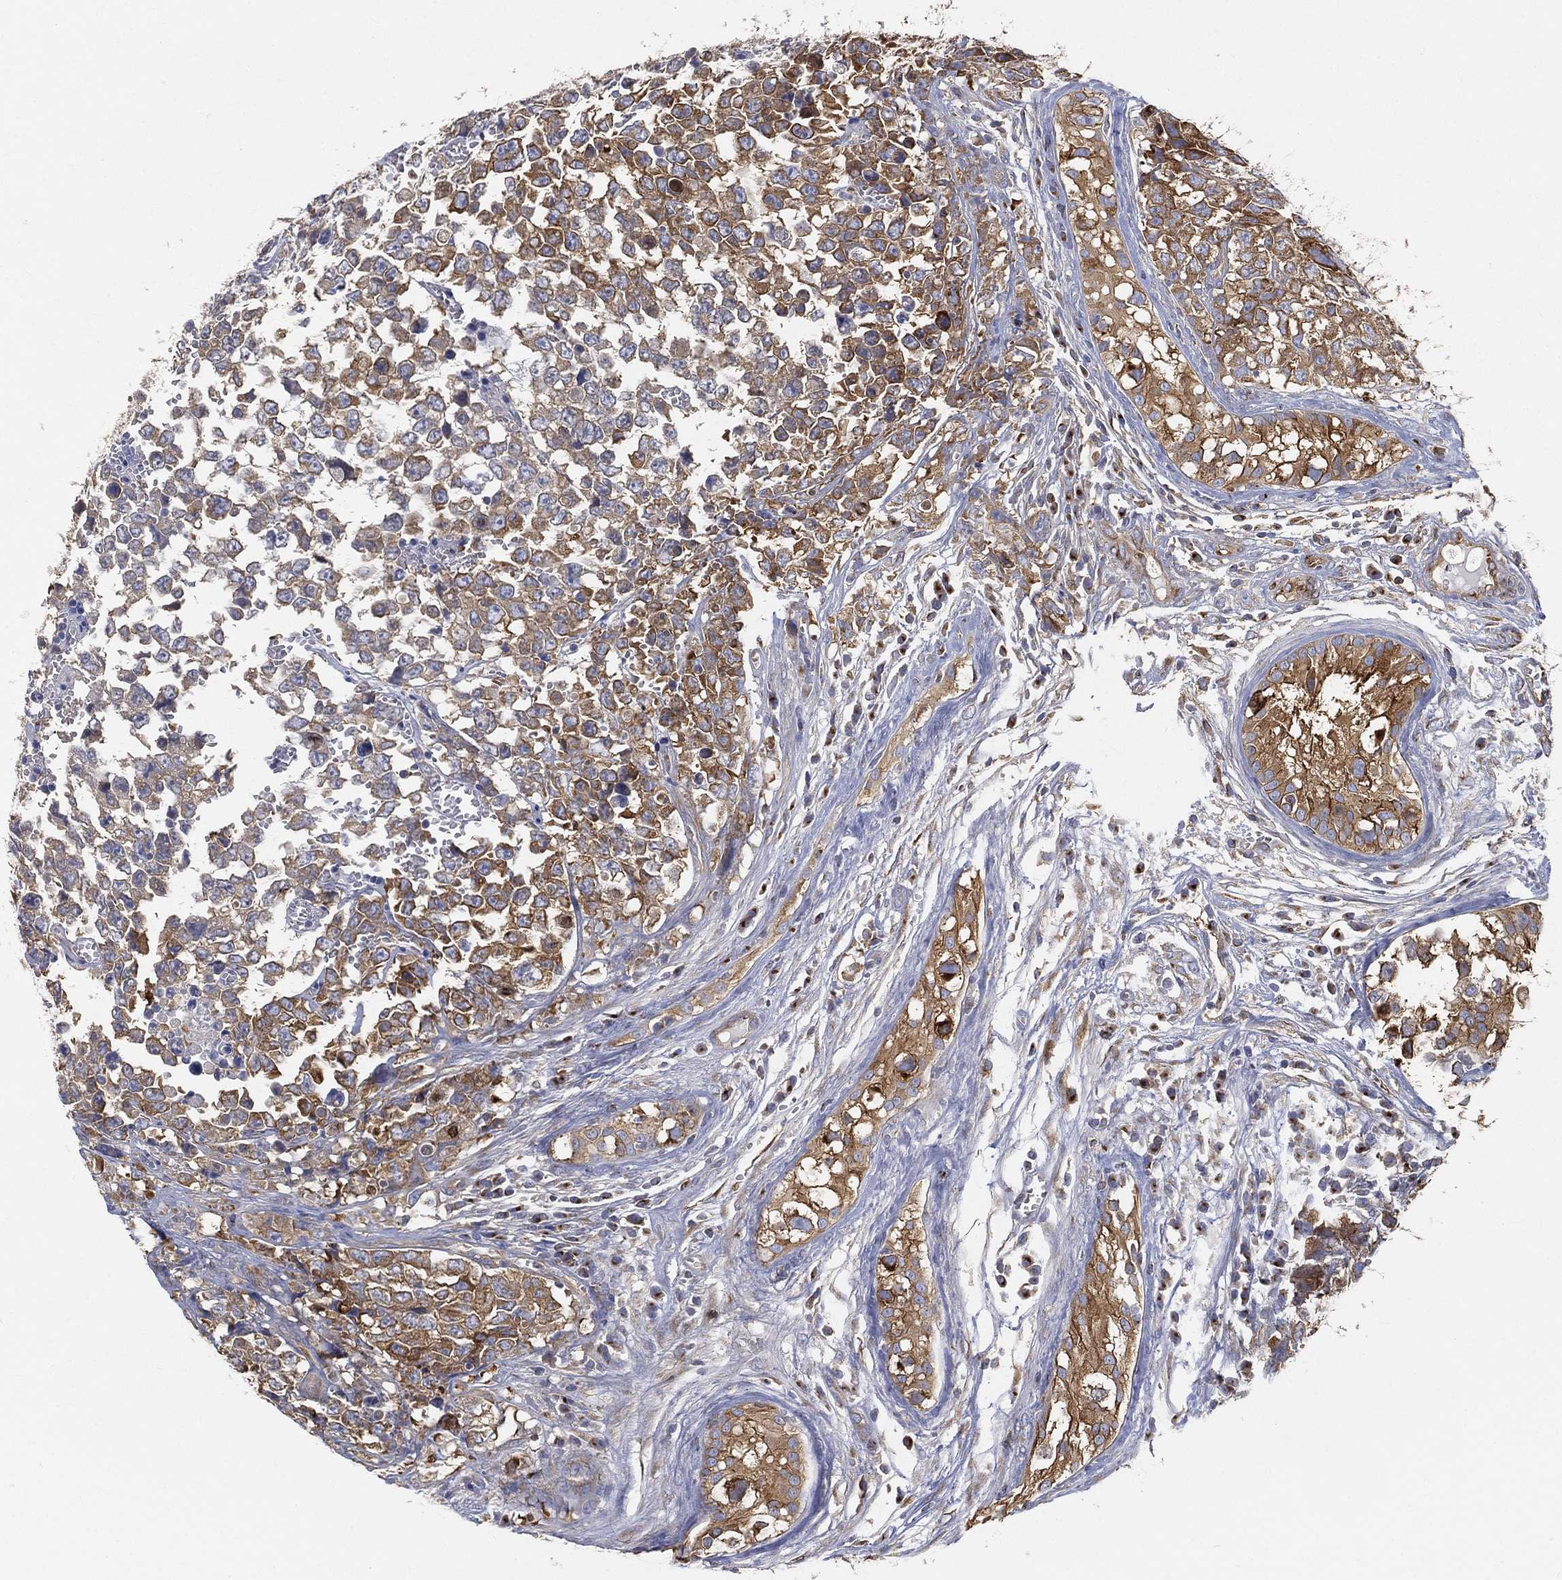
{"staining": {"intensity": "strong", "quantity": "25%-75%", "location": "cytoplasmic/membranous"}, "tissue": "testis cancer", "cell_type": "Tumor cells", "image_type": "cancer", "snomed": [{"axis": "morphology", "description": "Carcinoma, Embryonal, NOS"}, {"axis": "topography", "description": "Testis"}], "caption": "Brown immunohistochemical staining in human testis cancer reveals strong cytoplasmic/membranous staining in approximately 25%-75% of tumor cells. The protein of interest is shown in brown color, while the nuclei are stained blue.", "gene": "TMEM25", "patient": {"sex": "male", "age": 23}}